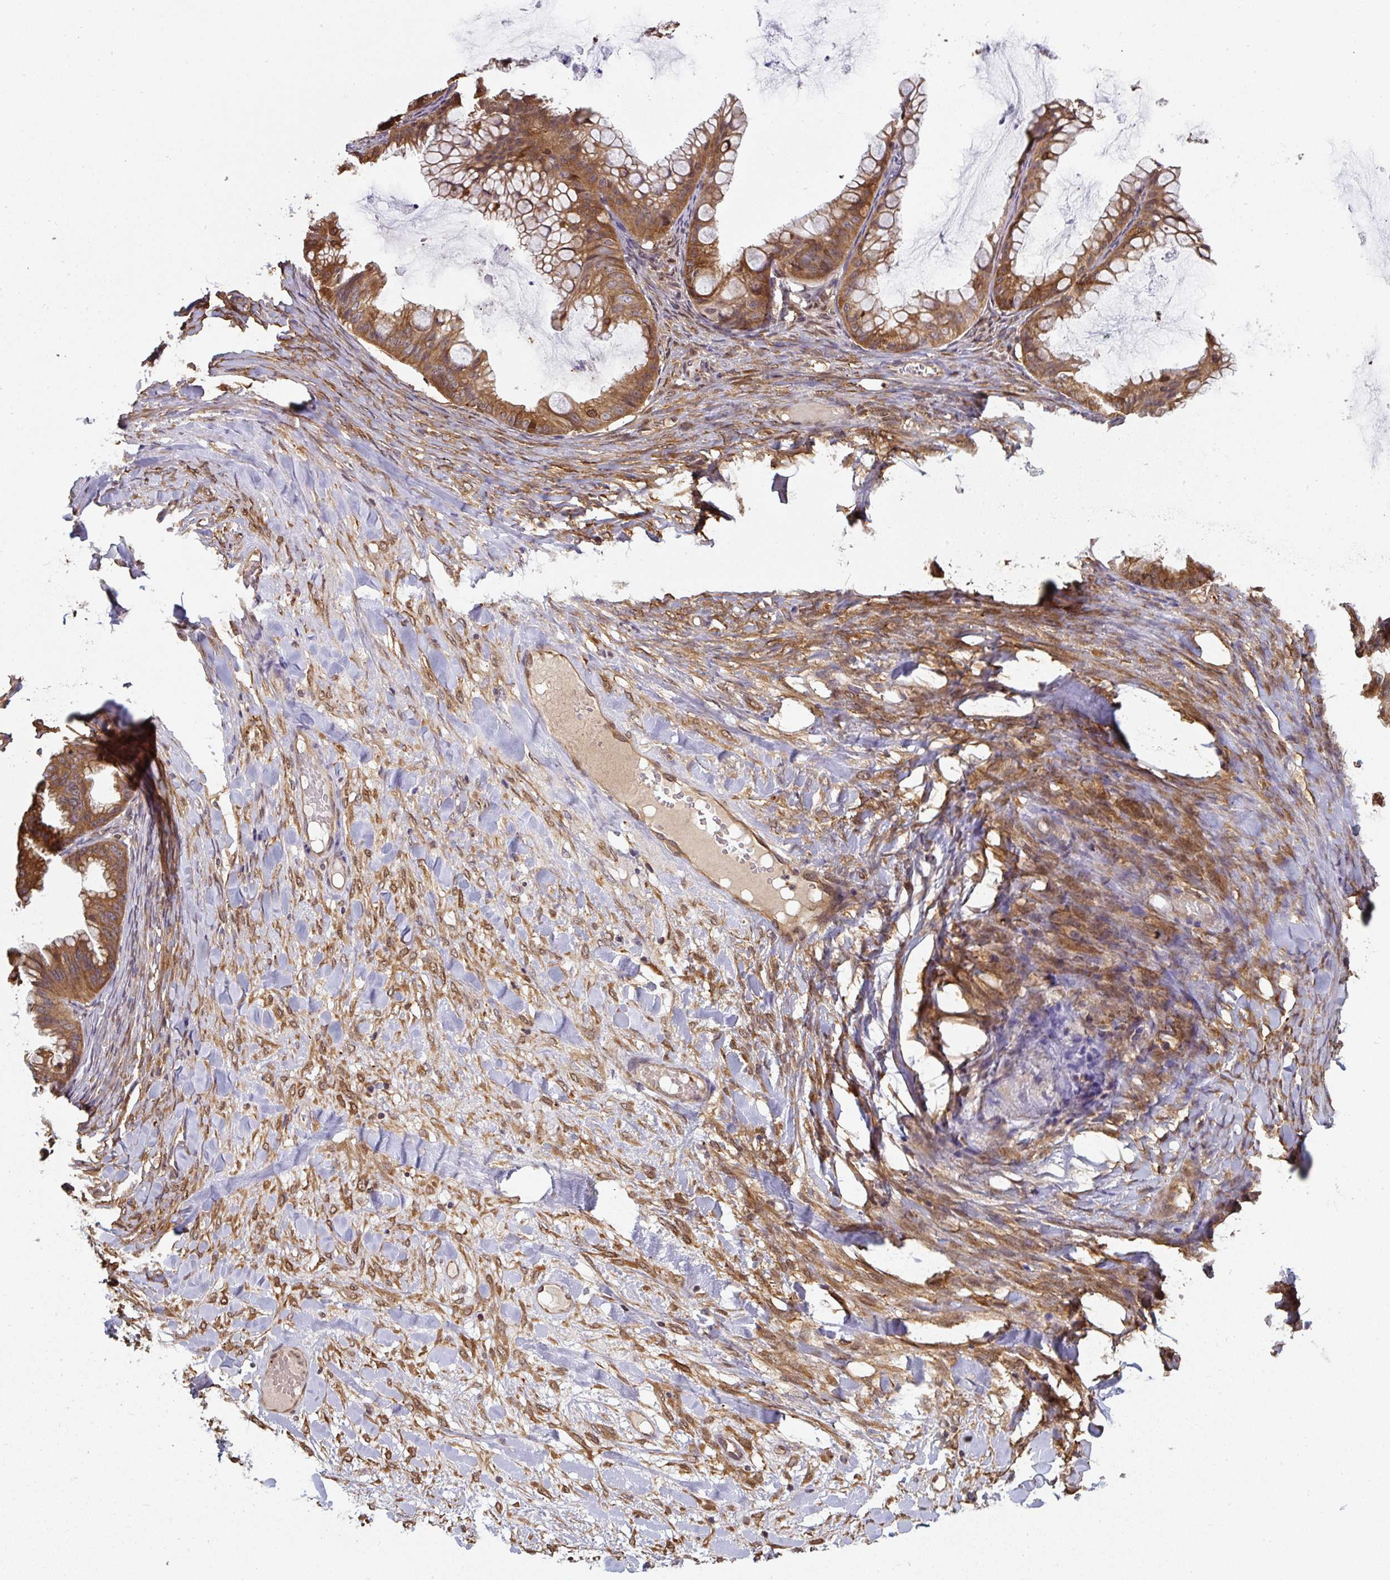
{"staining": {"intensity": "moderate", "quantity": ">75%", "location": "cytoplasmic/membranous"}, "tissue": "ovarian cancer", "cell_type": "Tumor cells", "image_type": "cancer", "snomed": [{"axis": "morphology", "description": "Cystadenocarcinoma, mucinous, NOS"}, {"axis": "topography", "description": "Ovary"}], "caption": "Ovarian cancer (mucinous cystadenocarcinoma) tissue exhibits moderate cytoplasmic/membranous positivity in about >75% of tumor cells, visualized by immunohistochemistry. Using DAB (brown) and hematoxylin (blue) stains, captured at high magnification using brightfield microscopy.", "gene": "ST13", "patient": {"sex": "female", "age": 35}}